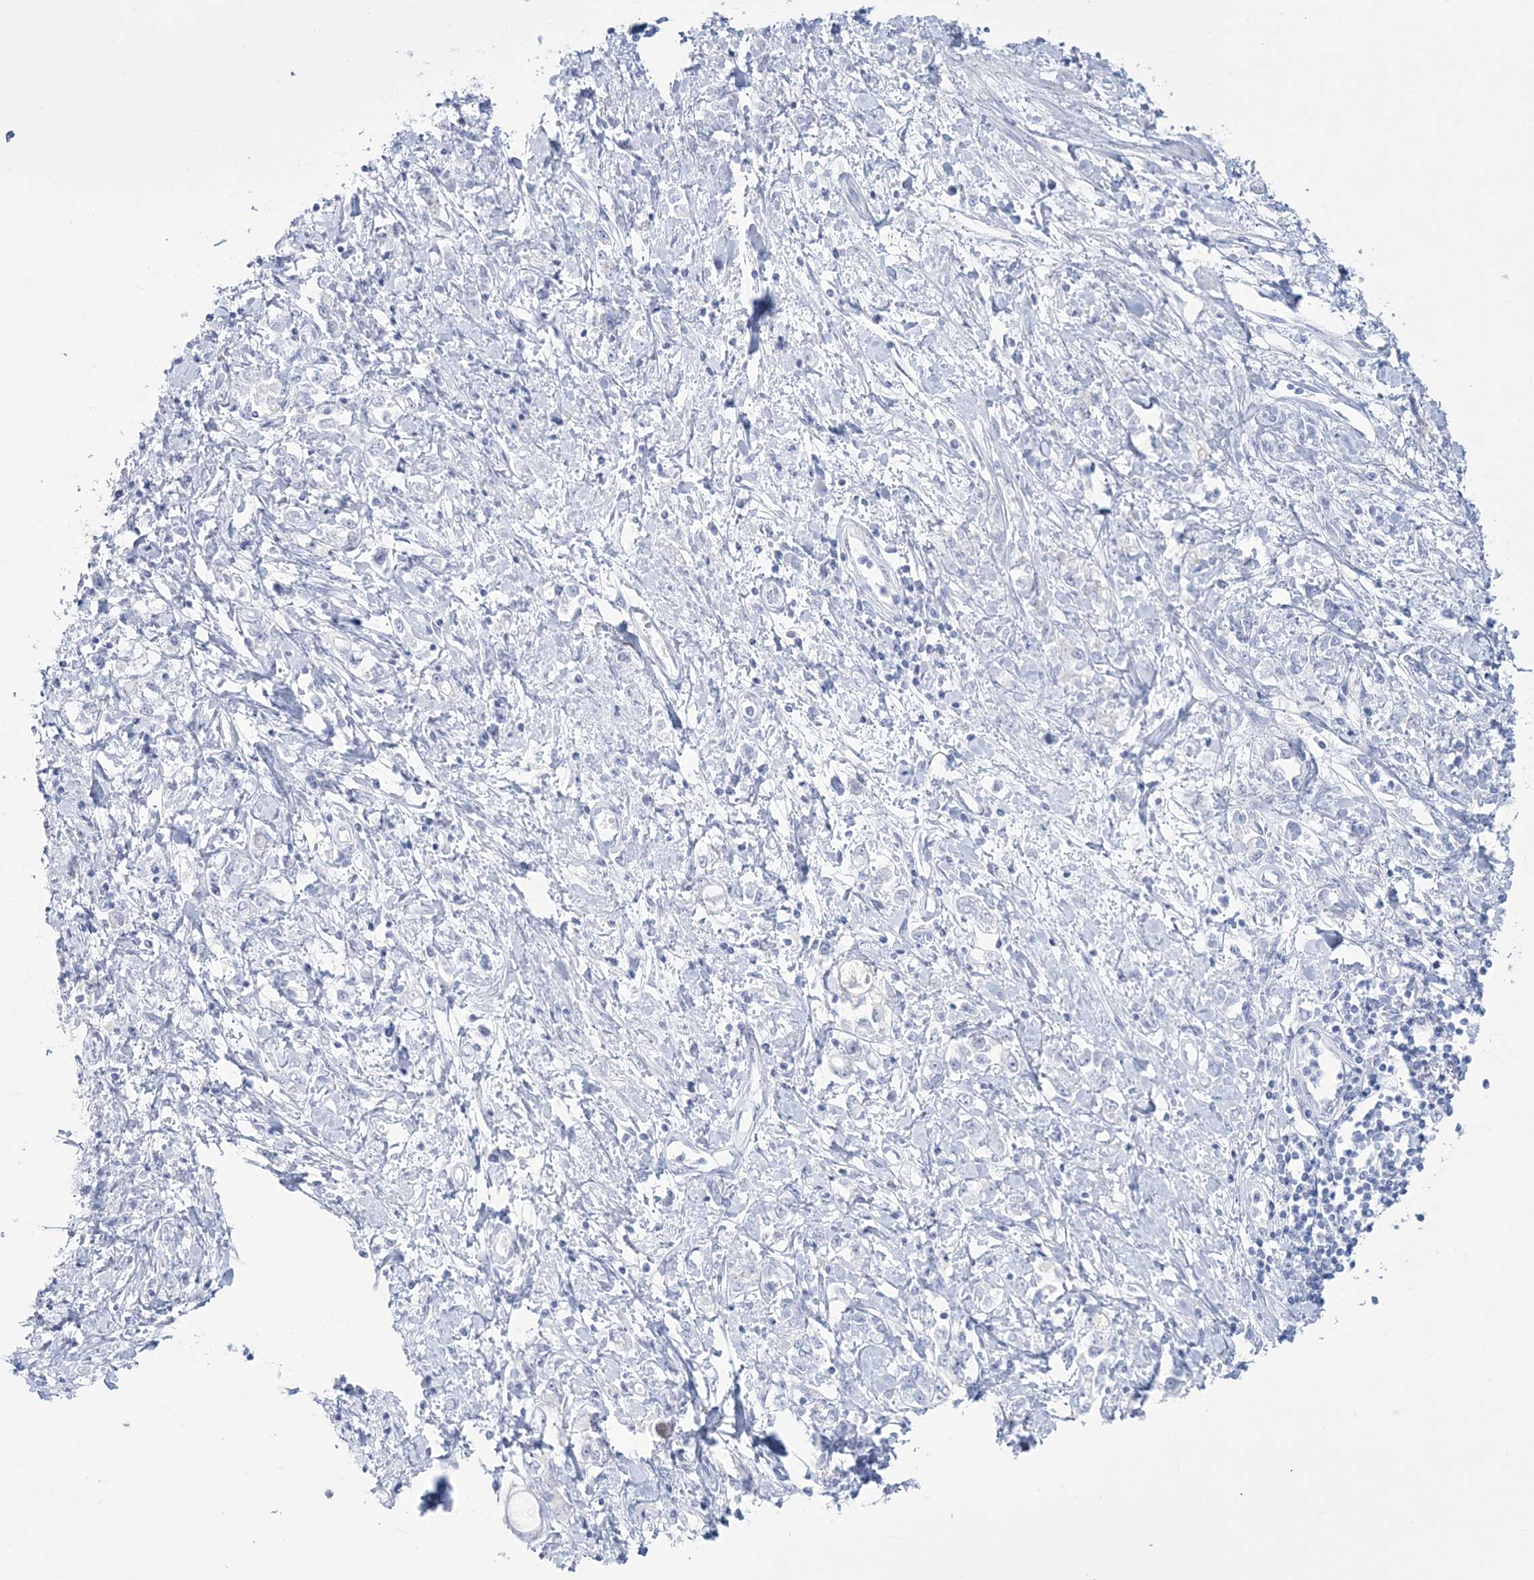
{"staining": {"intensity": "negative", "quantity": "none", "location": "none"}, "tissue": "stomach cancer", "cell_type": "Tumor cells", "image_type": "cancer", "snomed": [{"axis": "morphology", "description": "Adenocarcinoma, NOS"}, {"axis": "topography", "description": "Stomach"}], "caption": "A micrograph of adenocarcinoma (stomach) stained for a protein shows no brown staining in tumor cells.", "gene": "RBP2", "patient": {"sex": "female", "age": 76}}